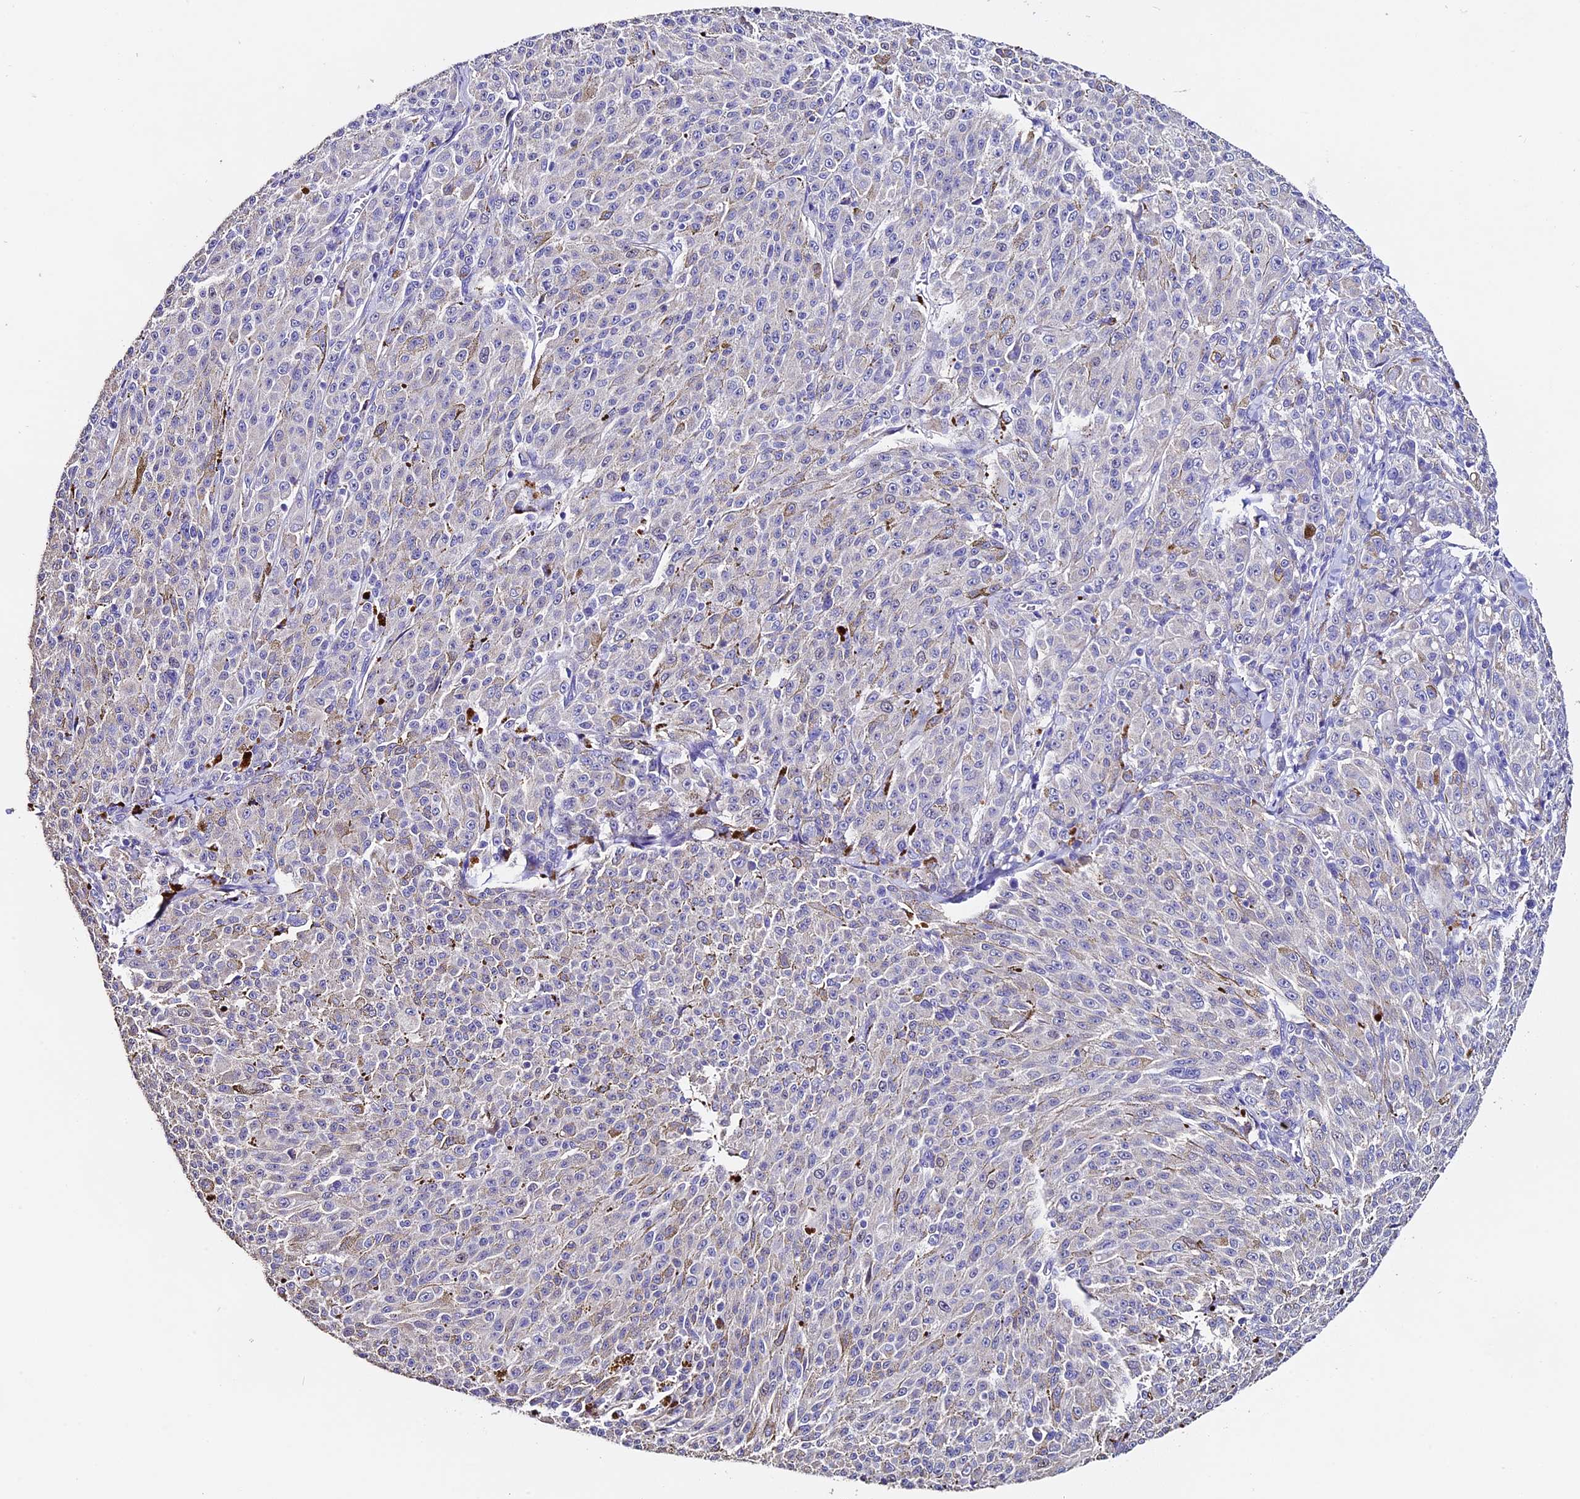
{"staining": {"intensity": "negative", "quantity": "none", "location": "none"}, "tissue": "melanoma", "cell_type": "Tumor cells", "image_type": "cancer", "snomed": [{"axis": "morphology", "description": "Malignant melanoma, NOS"}, {"axis": "topography", "description": "Skin"}], "caption": "The micrograph displays no significant expression in tumor cells of malignant melanoma.", "gene": "FBXW9", "patient": {"sex": "female", "age": 52}}